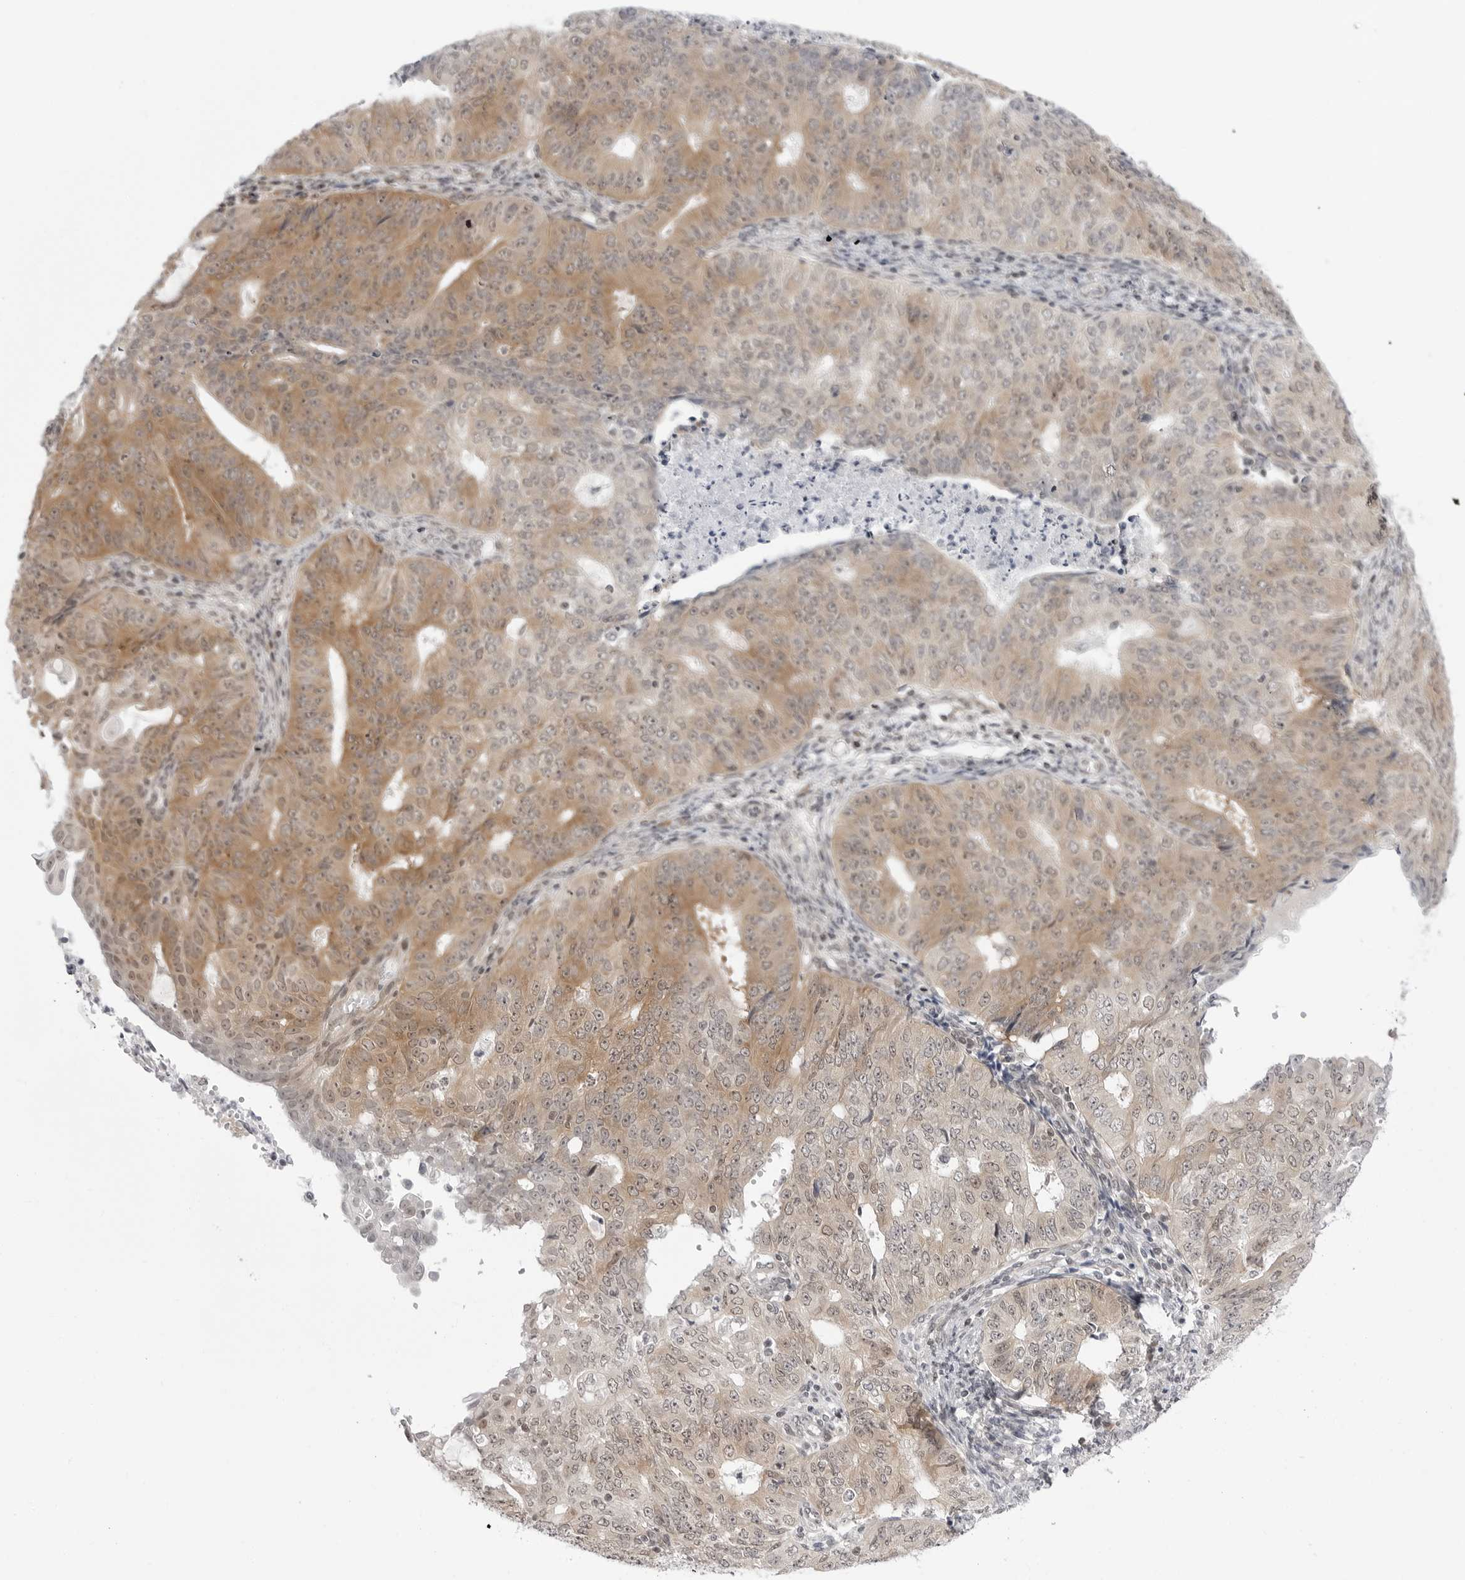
{"staining": {"intensity": "moderate", "quantity": "25%-75%", "location": "cytoplasmic/membranous"}, "tissue": "endometrial cancer", "cell_type": "Tumor cells", "image_type": "cancer", "snomed": [{"axis": "morphology", "description": "Adenocarcinoma, NOS"}, {"axis": "topography", "description": "Endometrium"}], "caption": "This is an image of immunohistochemistry (IHC) staining of adenocarcinoma (endometrial), which shows moderate staining in the cytoplasmic/membranous of tumor cells.", "gene": "PPP2R5C", "patient": {"sex": "female", "age": 32}}